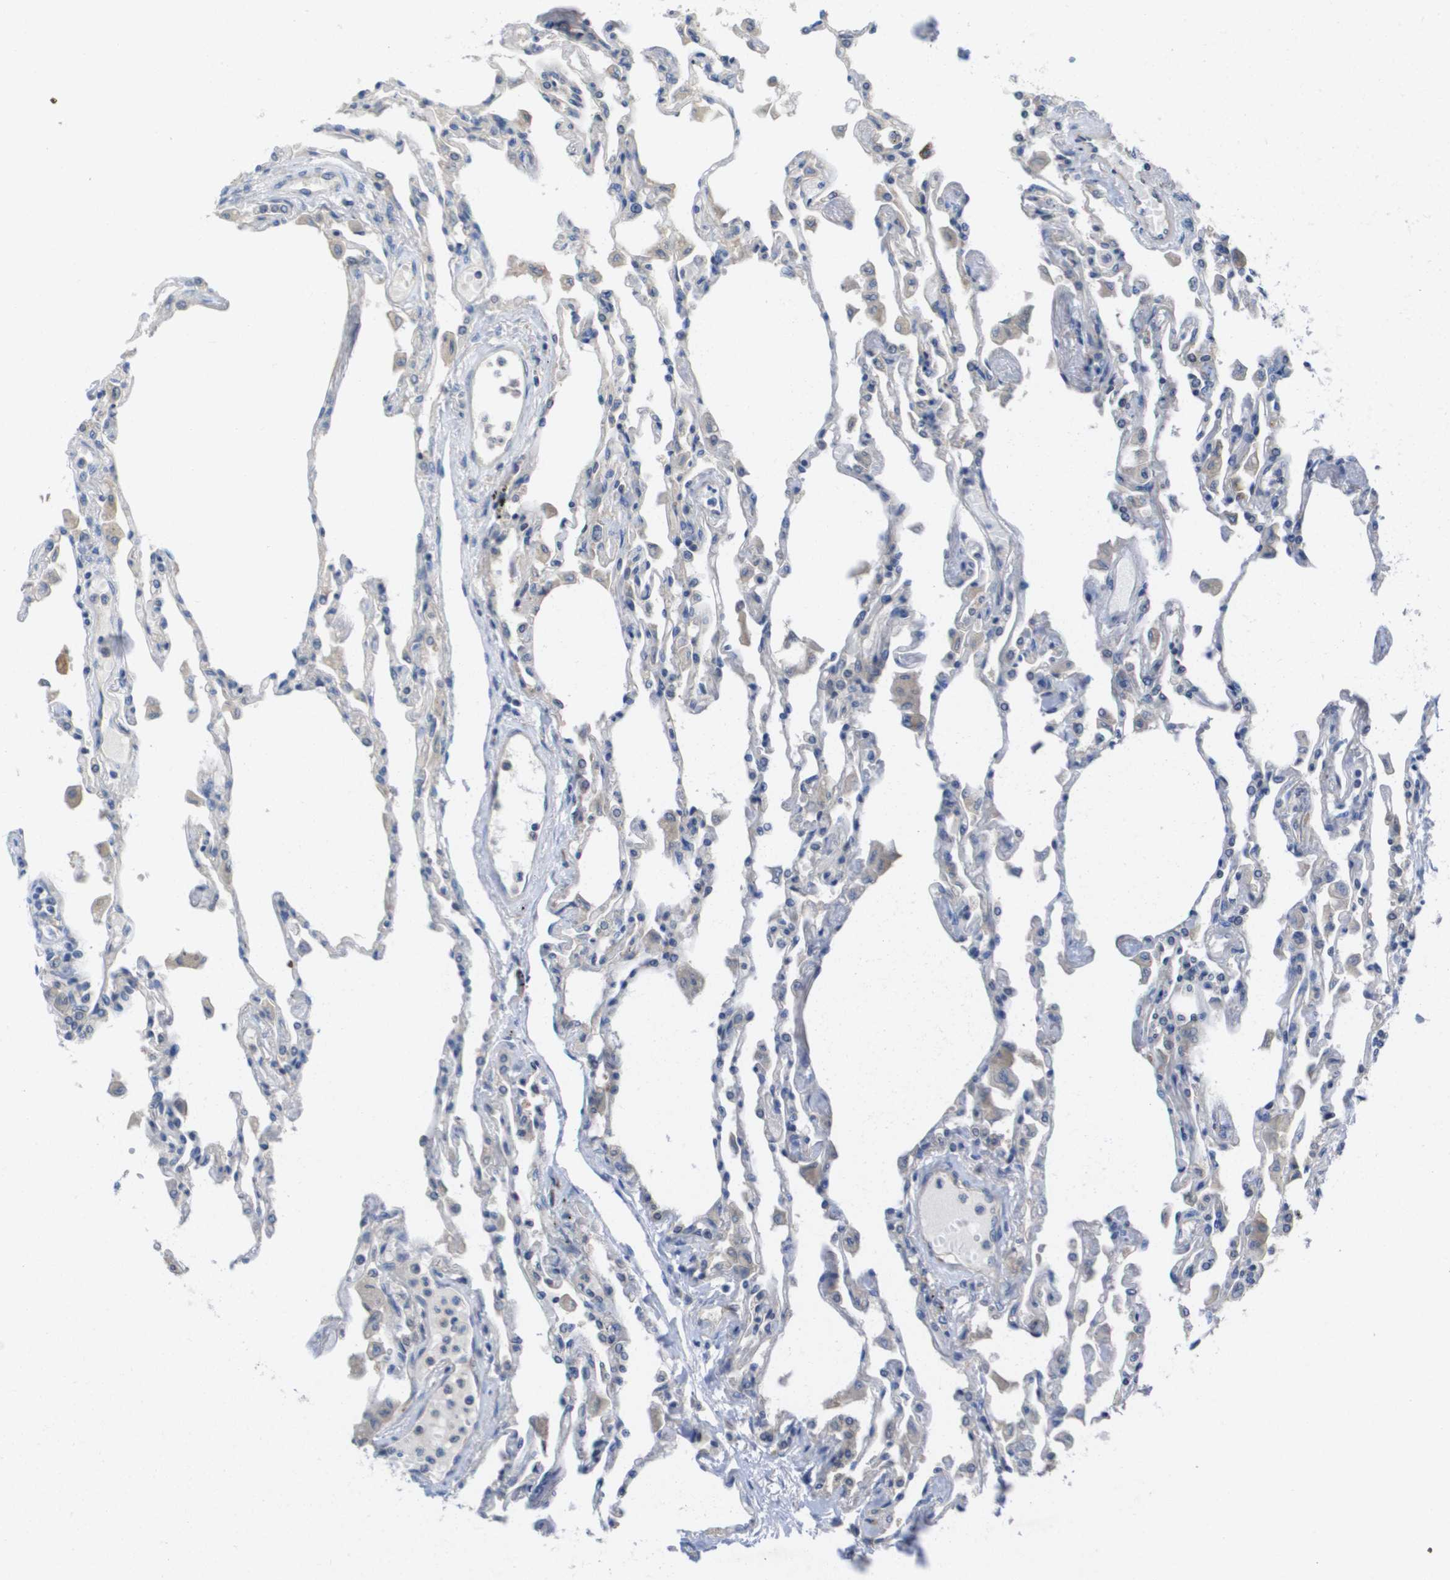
{"staining": {"intensity": "weak", "quantity": "<25%", "location": "cytoplasmic/membranous"}, "tissue": "lung", "cell_type": "Alveolar cells", "image_type": "normal", "snomed": [{"axis": "morphology", "description": "Normal tissue, NOS"}, {"axis": "topography", "description": "Bronchus"}, {"axis": "topography", "description": "Lung"}], "caption": "DAB (3,3'-diaminobenzidine) immunohistochemical staining of unremarkable lung reveals no significant staining in alveolar cells.", "gene": "EIF4G2", "patient": {"sex": "female", "age": 49}}